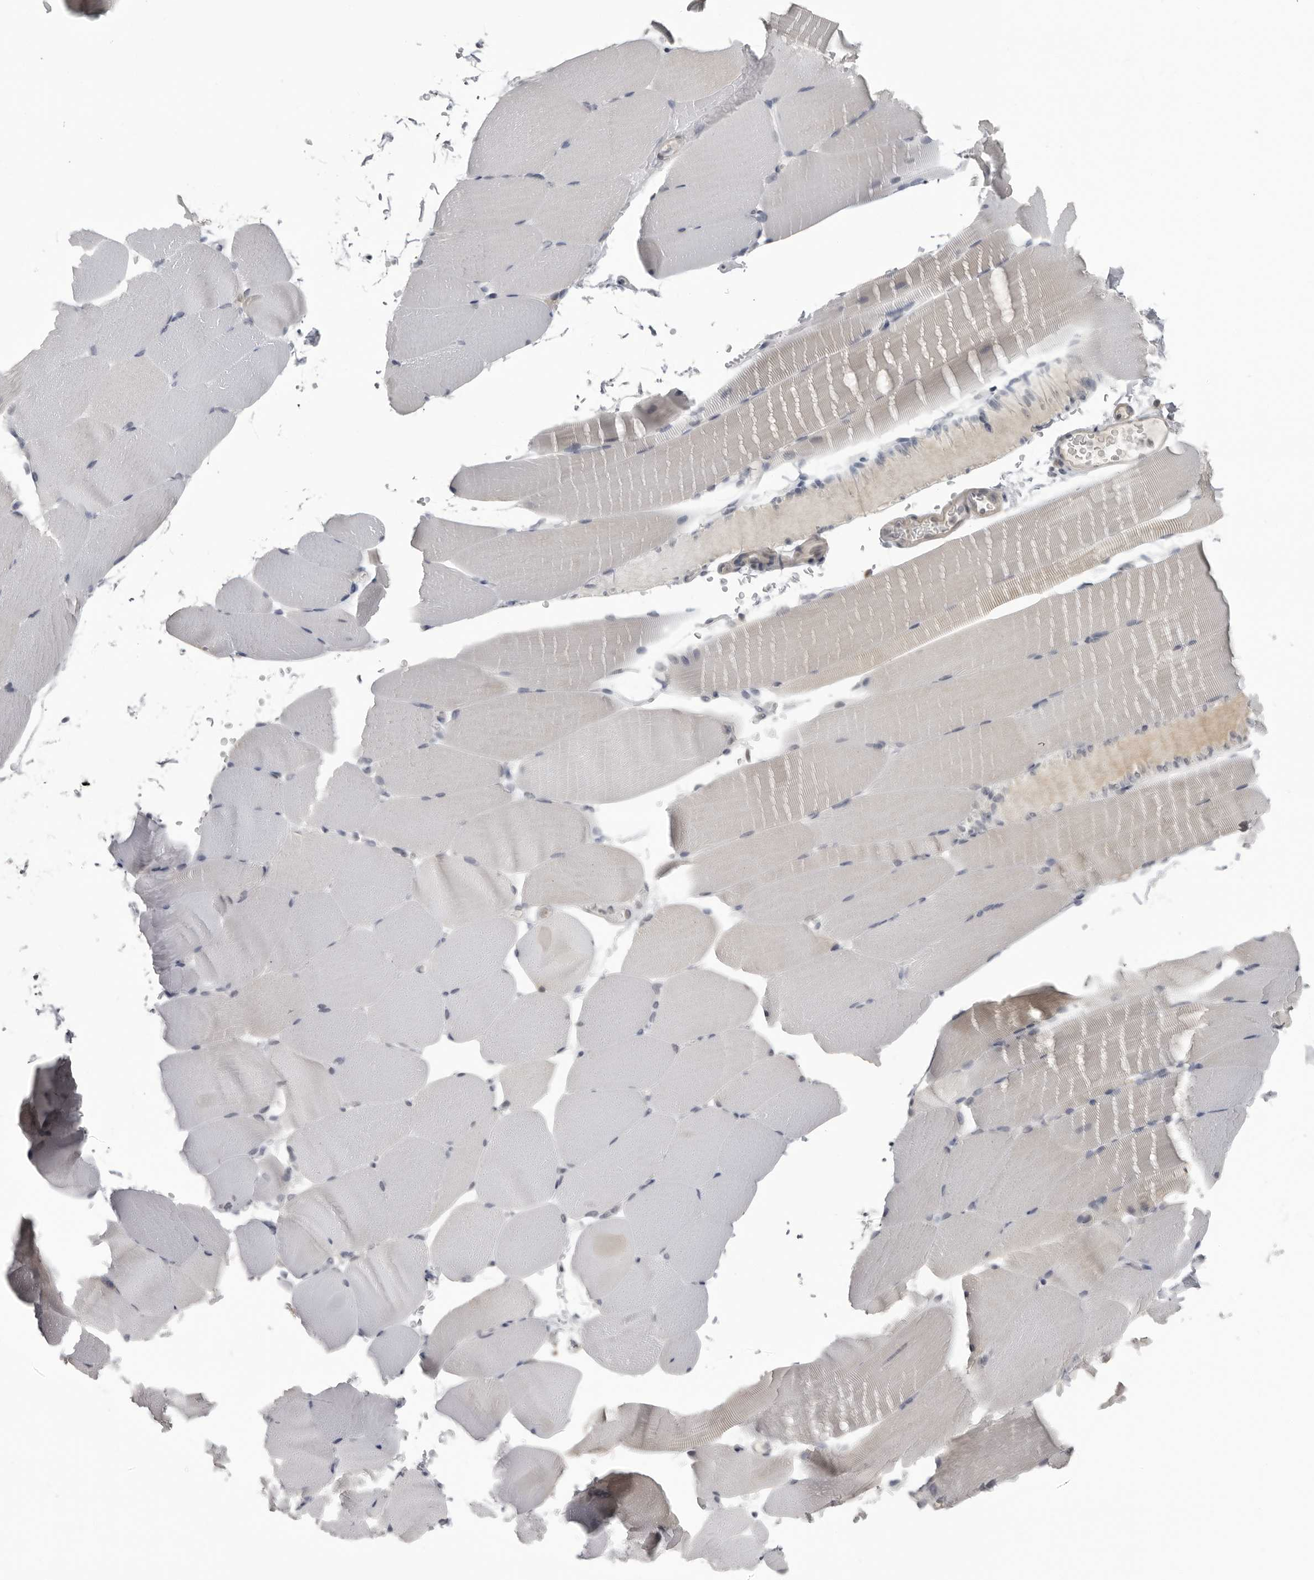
{"staining": {"intensity": "negative", "quantity": "none", "location": "none"}, "tissue": "skeletal muscle", "cell_type": "Myocytes", "image_type": "normal", "snomed": [{"axis": "morphology", "description": "Normal tissue, NOS"}, {"axis": "topography", "description": "Skeletal muscle"}, {"axis": "topography", "description": "Parathyroid gland"}], "caption": "A photomicrograph of human skeletal muscle is negative for staining in myocytes. (Stains: DAB (3,3'-diaminobenzidine) immunohistochemistry with hematoxylin counter stain, Microscopy: brightfield microscopy at high magnification).", "gene": "PDCL3", "patient": {"sex": "female", "age": 37}}